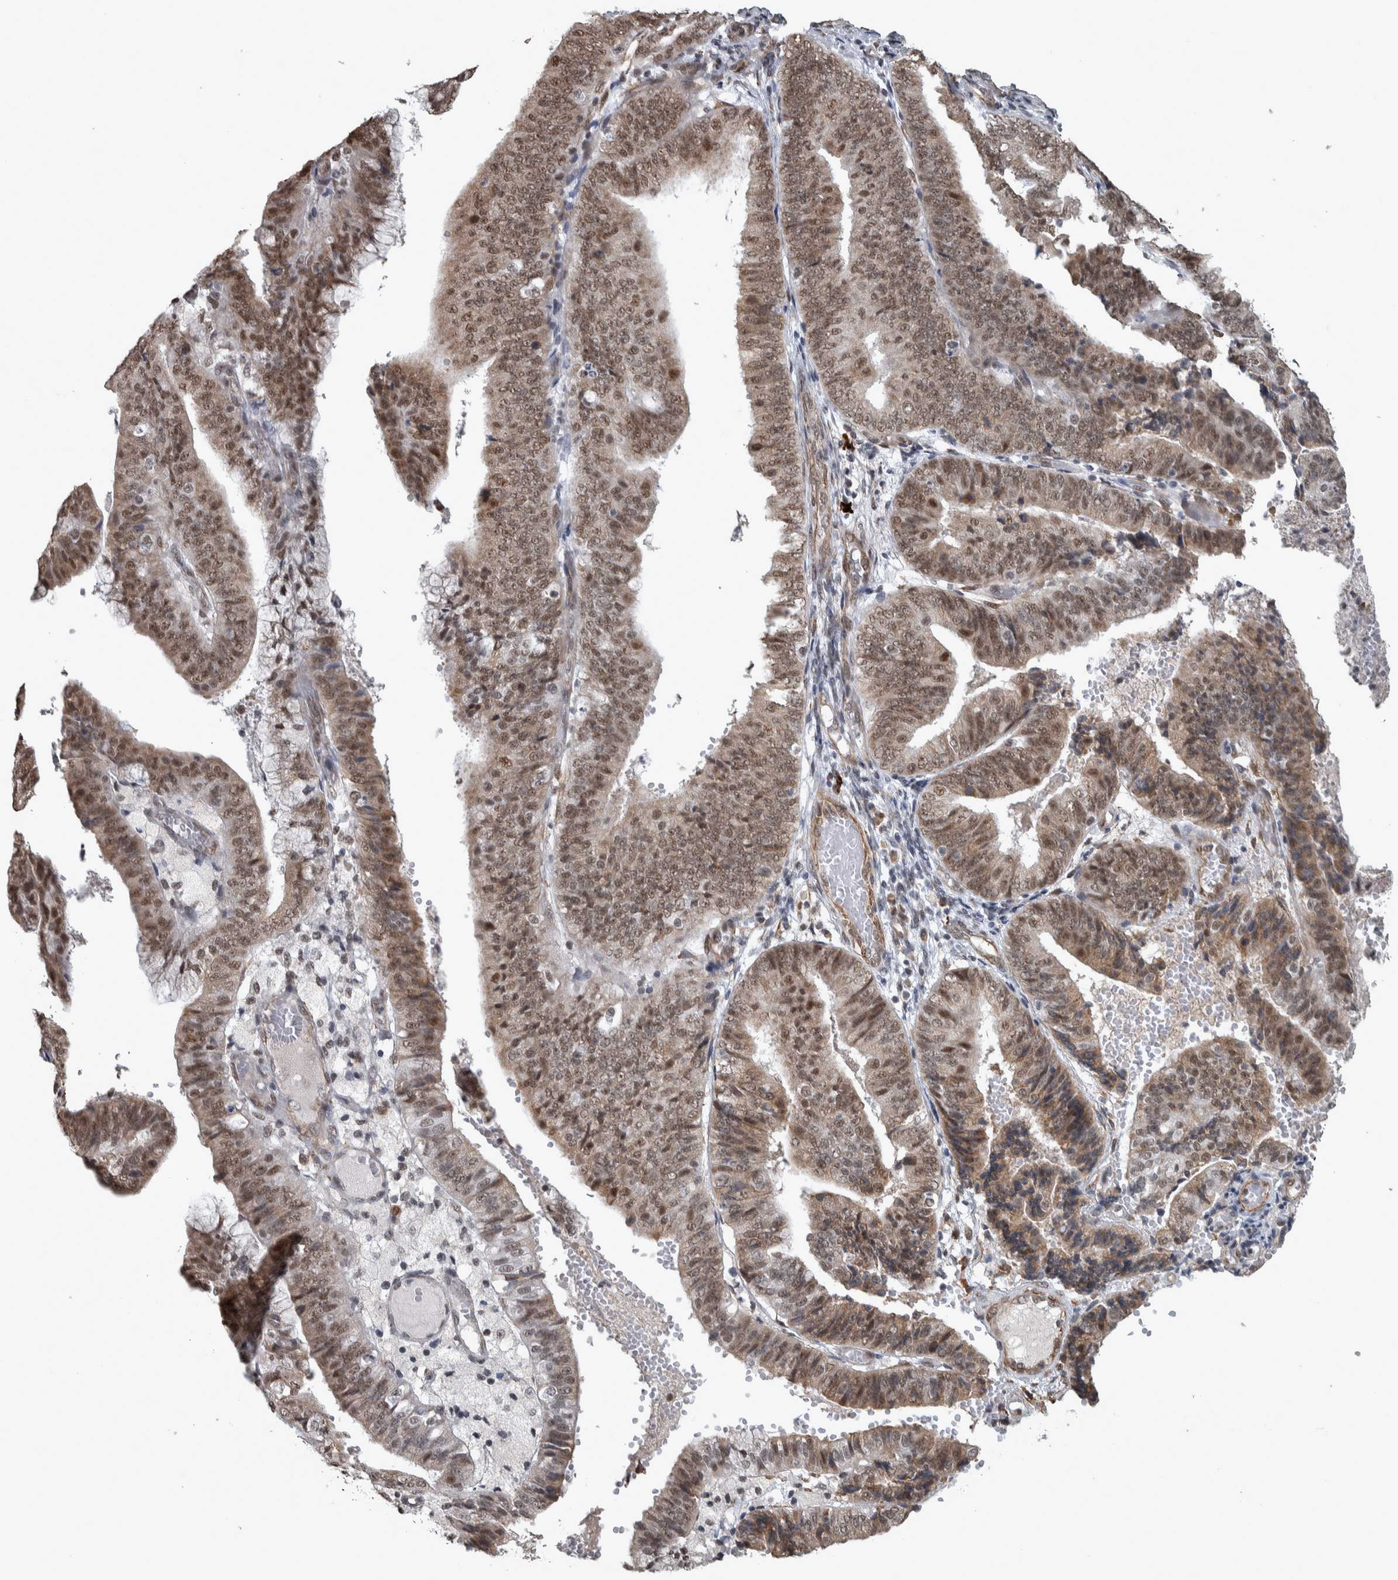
{"staining": {"intensity": "moderate", "quantity": ">75%", "location": "nuclear"}, "tissue": "endometrial cancer", "cell_type": "Tumor cells", "image_type": "cancer", "snomed": [{"axis": "morphology", "description": "Adenocarcinoma, NOS"}, {"axis": "topography", "description": "Endometrium"}], "caption": "This histopathology image demonstrates endometrial cancer (adenocarcinoma) stained with IHC to label a protein in brown. The nuclear of tumor cells show moderate positivity for the protein. Nuclei are counter-stained blue.", "gene": "DDX42", "patient": {"sex": "female", "age": 63}}